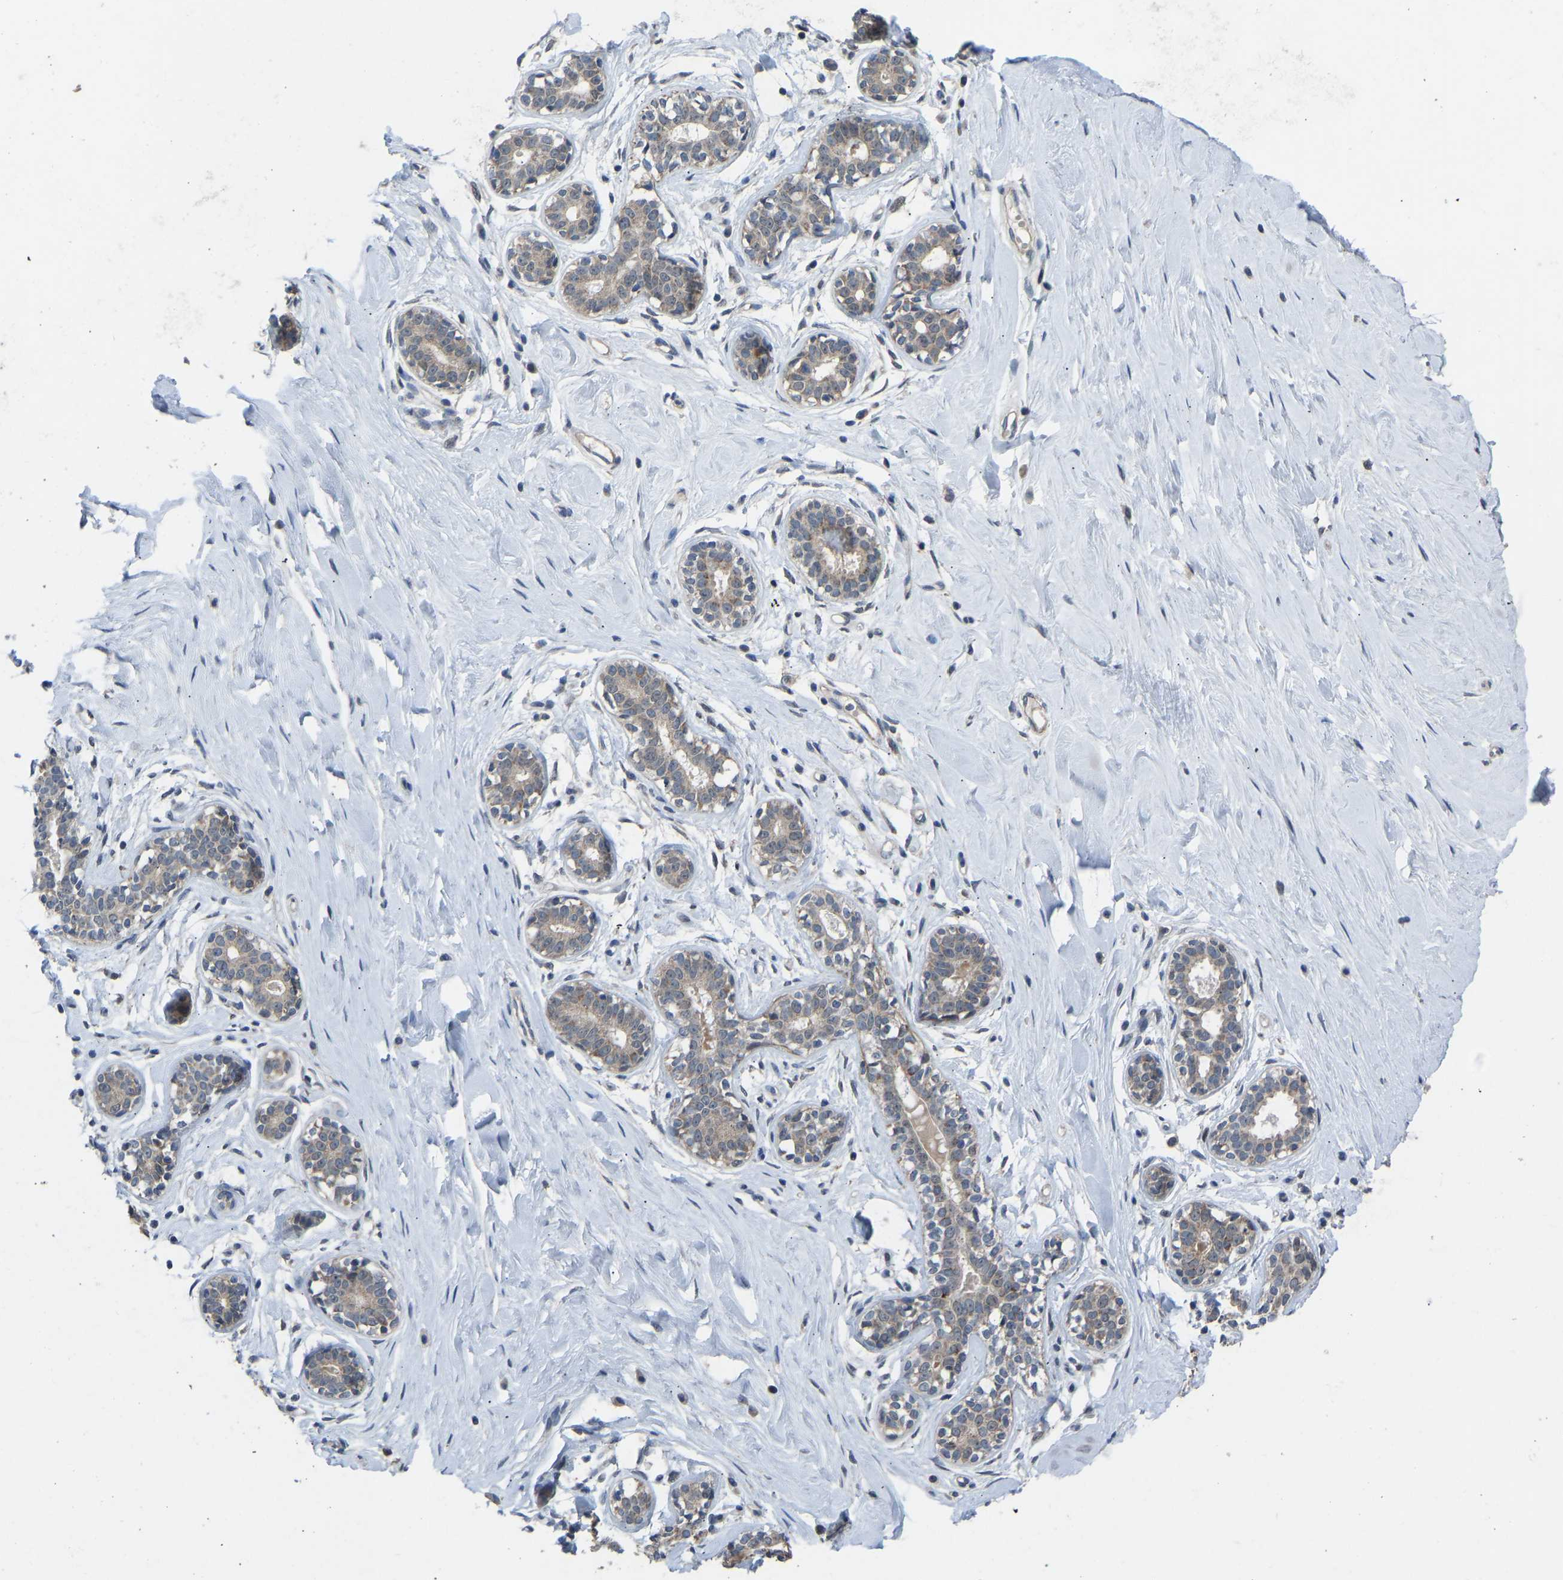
{"staining": {"intensity": "weak", "quantity": ">75%", "location": "cytoplasmic/membranous"}, "tissue": "breast", "cell_type": "Glandular cells", "image_type": "normal", "snomed": [{"axis": "morphology", "description": "Normal tissue, NOS"}, {"axis": "topography", "description": "Breast"}], "caption": "High-power microscopy captured an immunohistochemistry (IHC) micrograph of unremarkable breast, revealing weak cytoplasmic/membranous staining in about >75% of glandular cells. Ihc stains the protein of interest in brown and the nuclei are stained blue.", "gene": "CDK2AP1", "patient": {"sex": "female", "age": 23}}